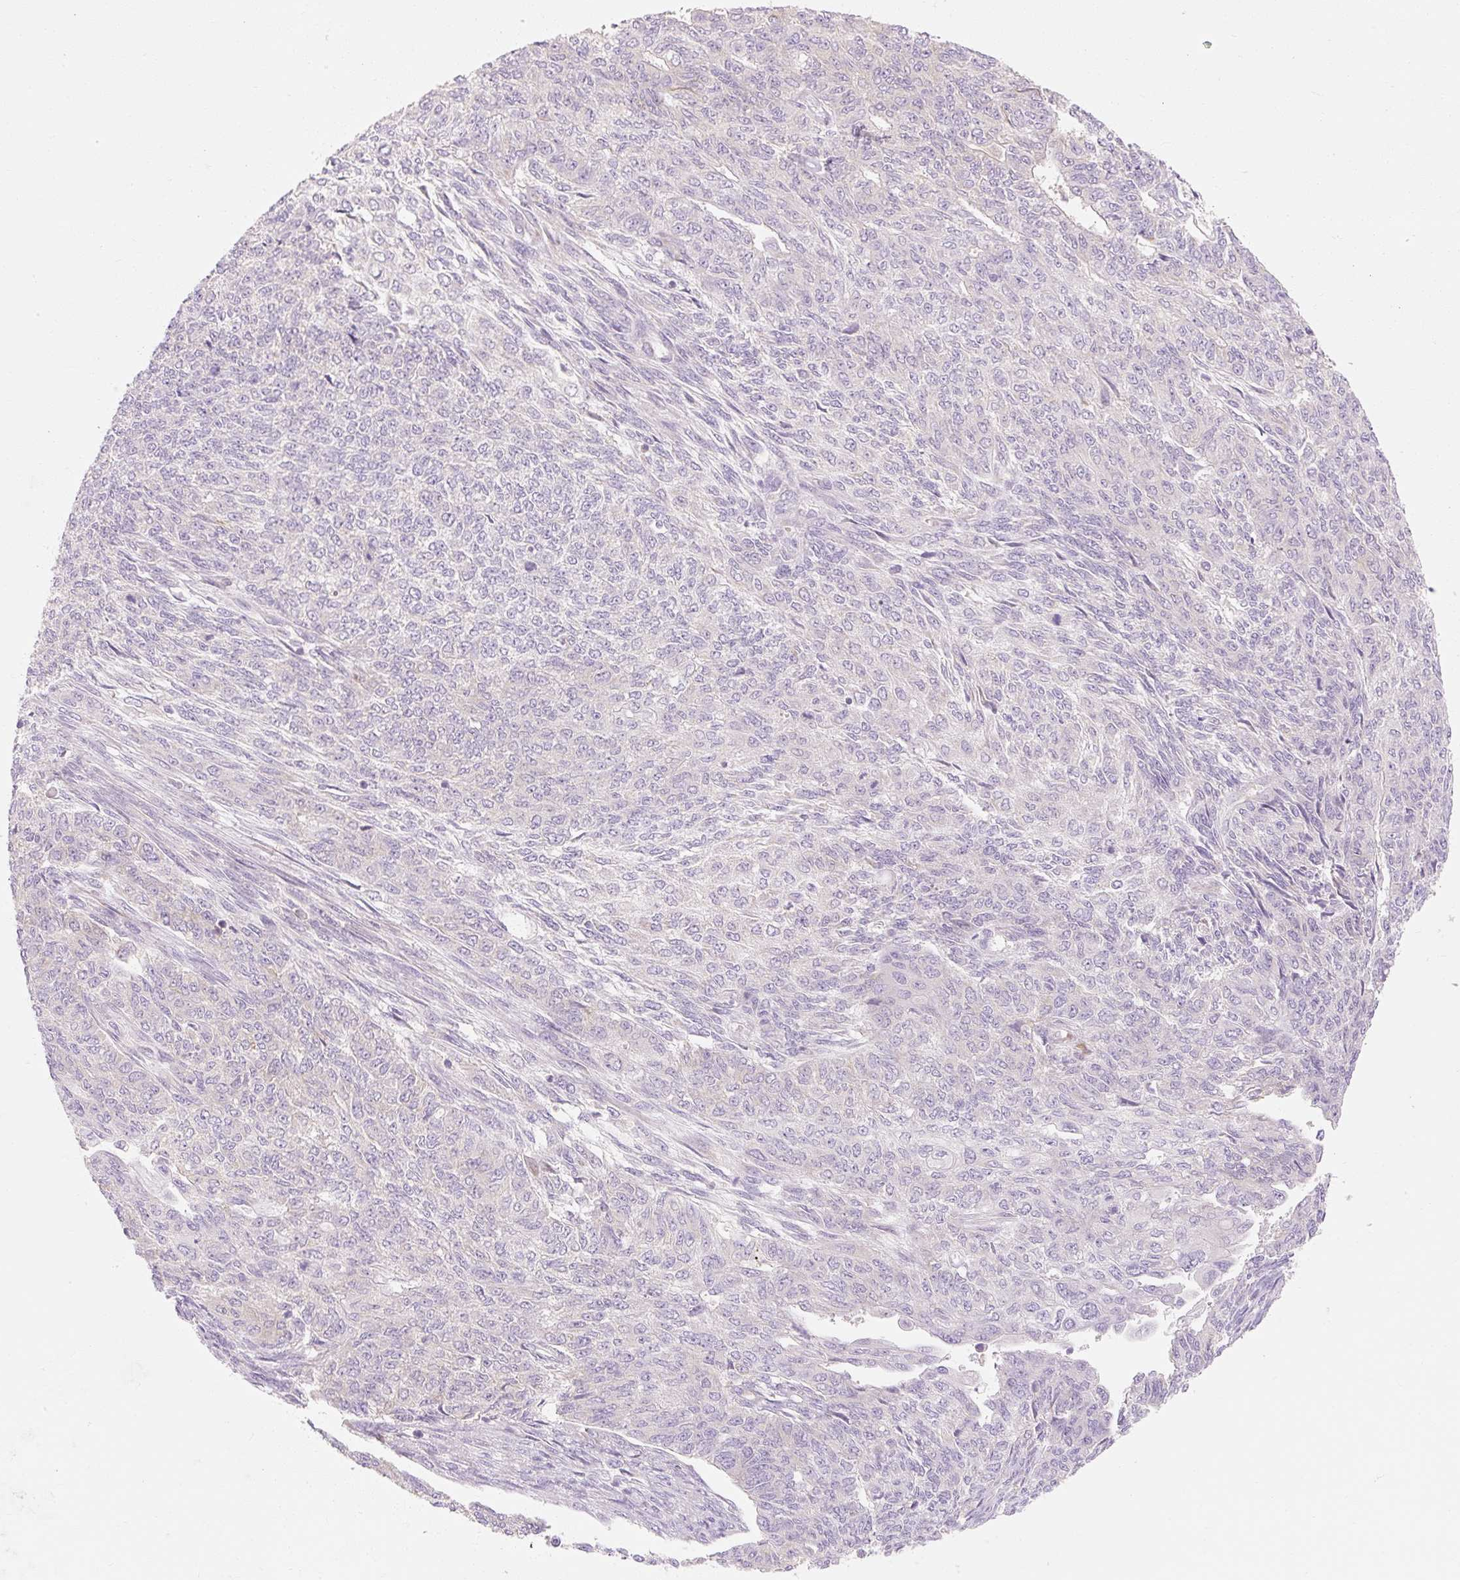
{"staining": {"intensity": "negative", "quantity": "none", "location": "none"}, "tissue": "endometrial cancer", "cell_type": "Tumor cells", "image_type": "cancer", "snomed": [{"axis": "morphology", "description": "Adenocarcinoma, NOS"}, {"axis": "topography", "description": "Endometrium"}], "caption": "Tumor cells are negative for brown protein staining in adenocarcinoma (endometrial). The staining was performed using DAB to visualize the protein expression in brown, while the nuclei were stained in blue with hematoxylin (Magnification: 20x).", "gene": "MYO1D", "patient": {"sex": "female", "age": 32}}